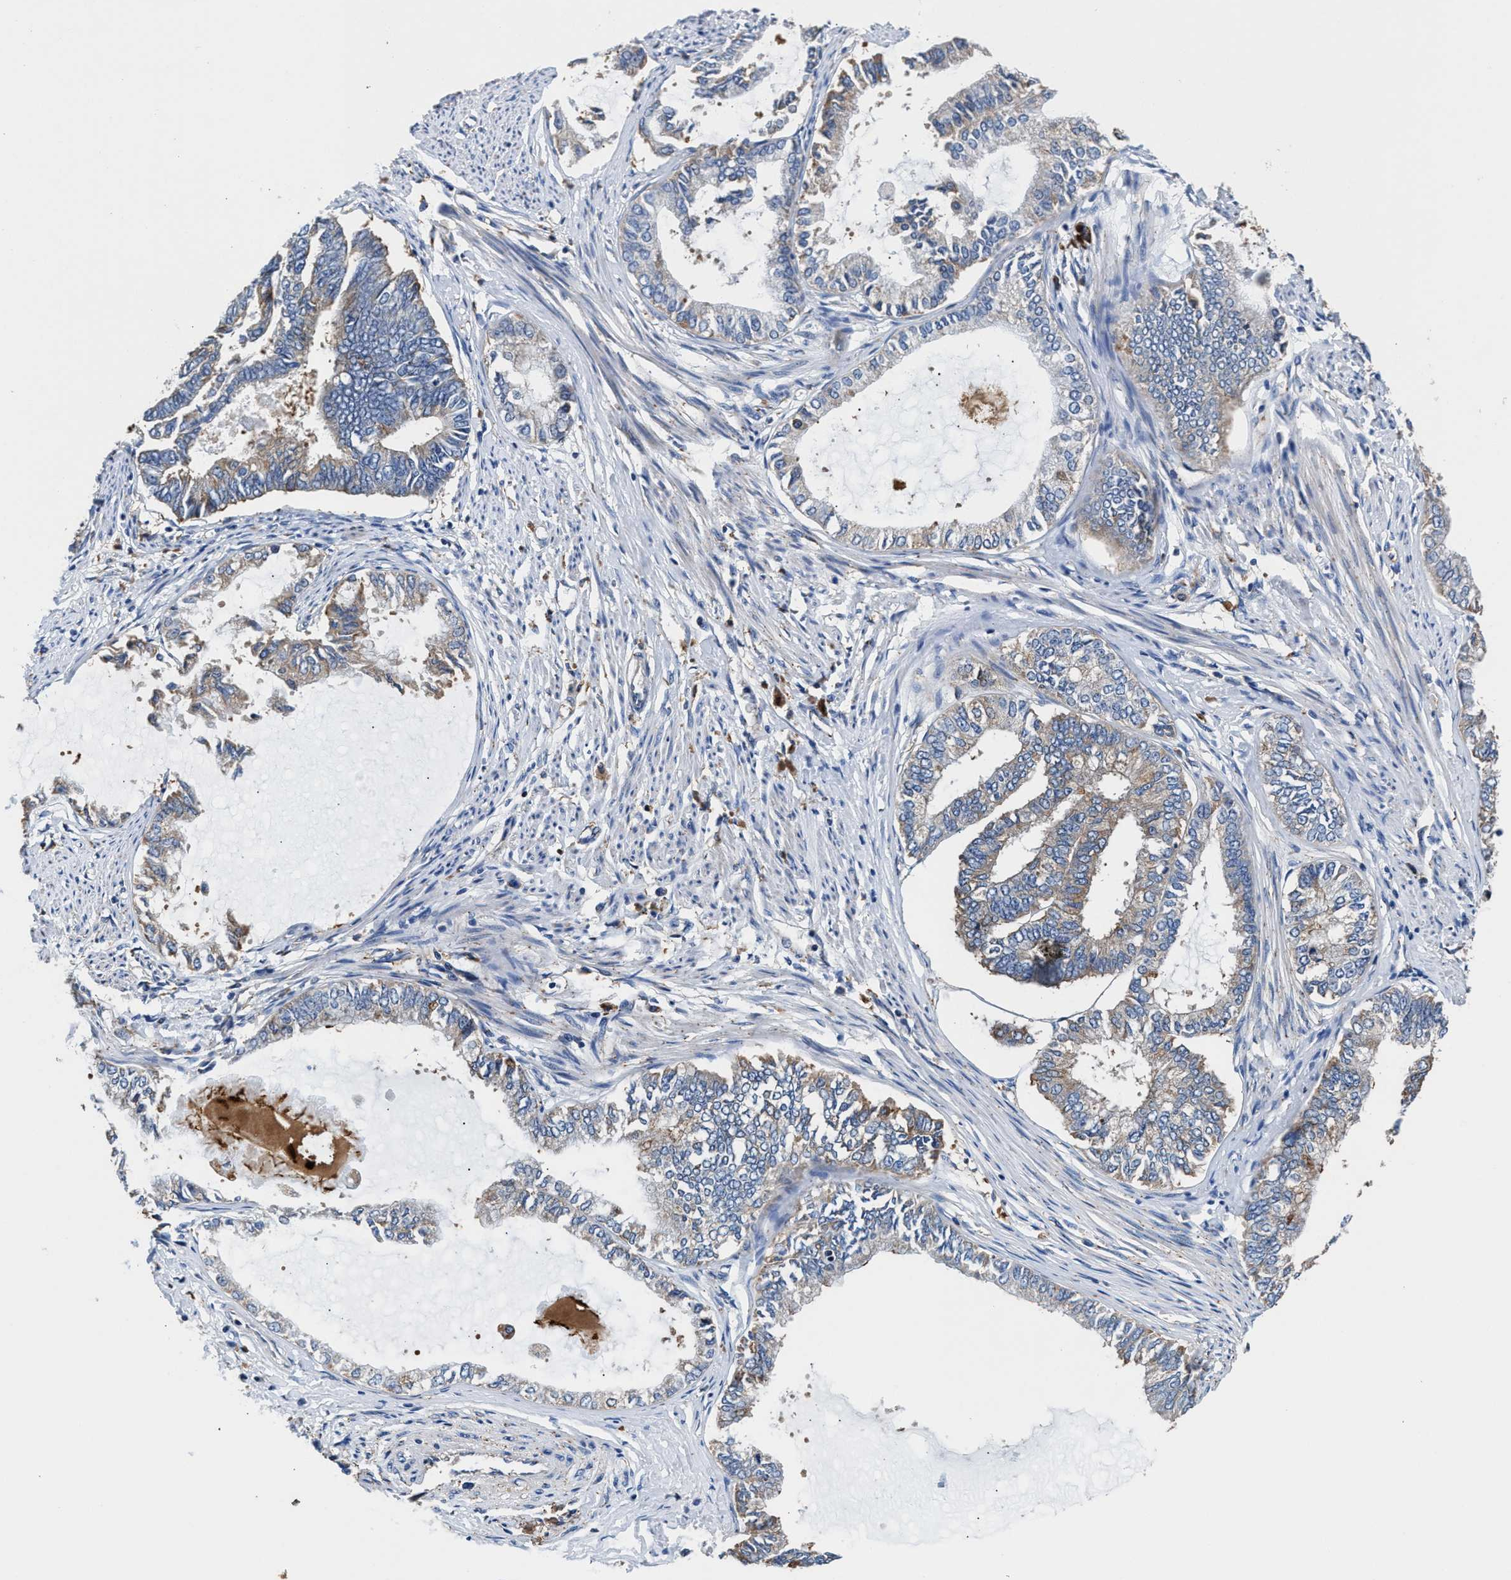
{"staining": {"intensity": "weak", "quantity": "25%-75%", "location": "cytoplasmic/membranous"}, "tissue": "endometrial cancer", "cell_type": "Tumor cells", "image_type": "cancer", "snomed": [{"axis": "morphology", "description": "Adenocarcinoma, NOS"}, {"axis": "topography", "description": "Endometrium"}], "caption": "This micrograph exhibits immunohistochemistry staining of endometrial cancer (adenocarcinoma), with low weak cytoplasmic/membranous expression in approximately 25%-75% of tumor cells.", "gene": "PPP1R9B", "patient": {"sex": "female", "age": 86}}